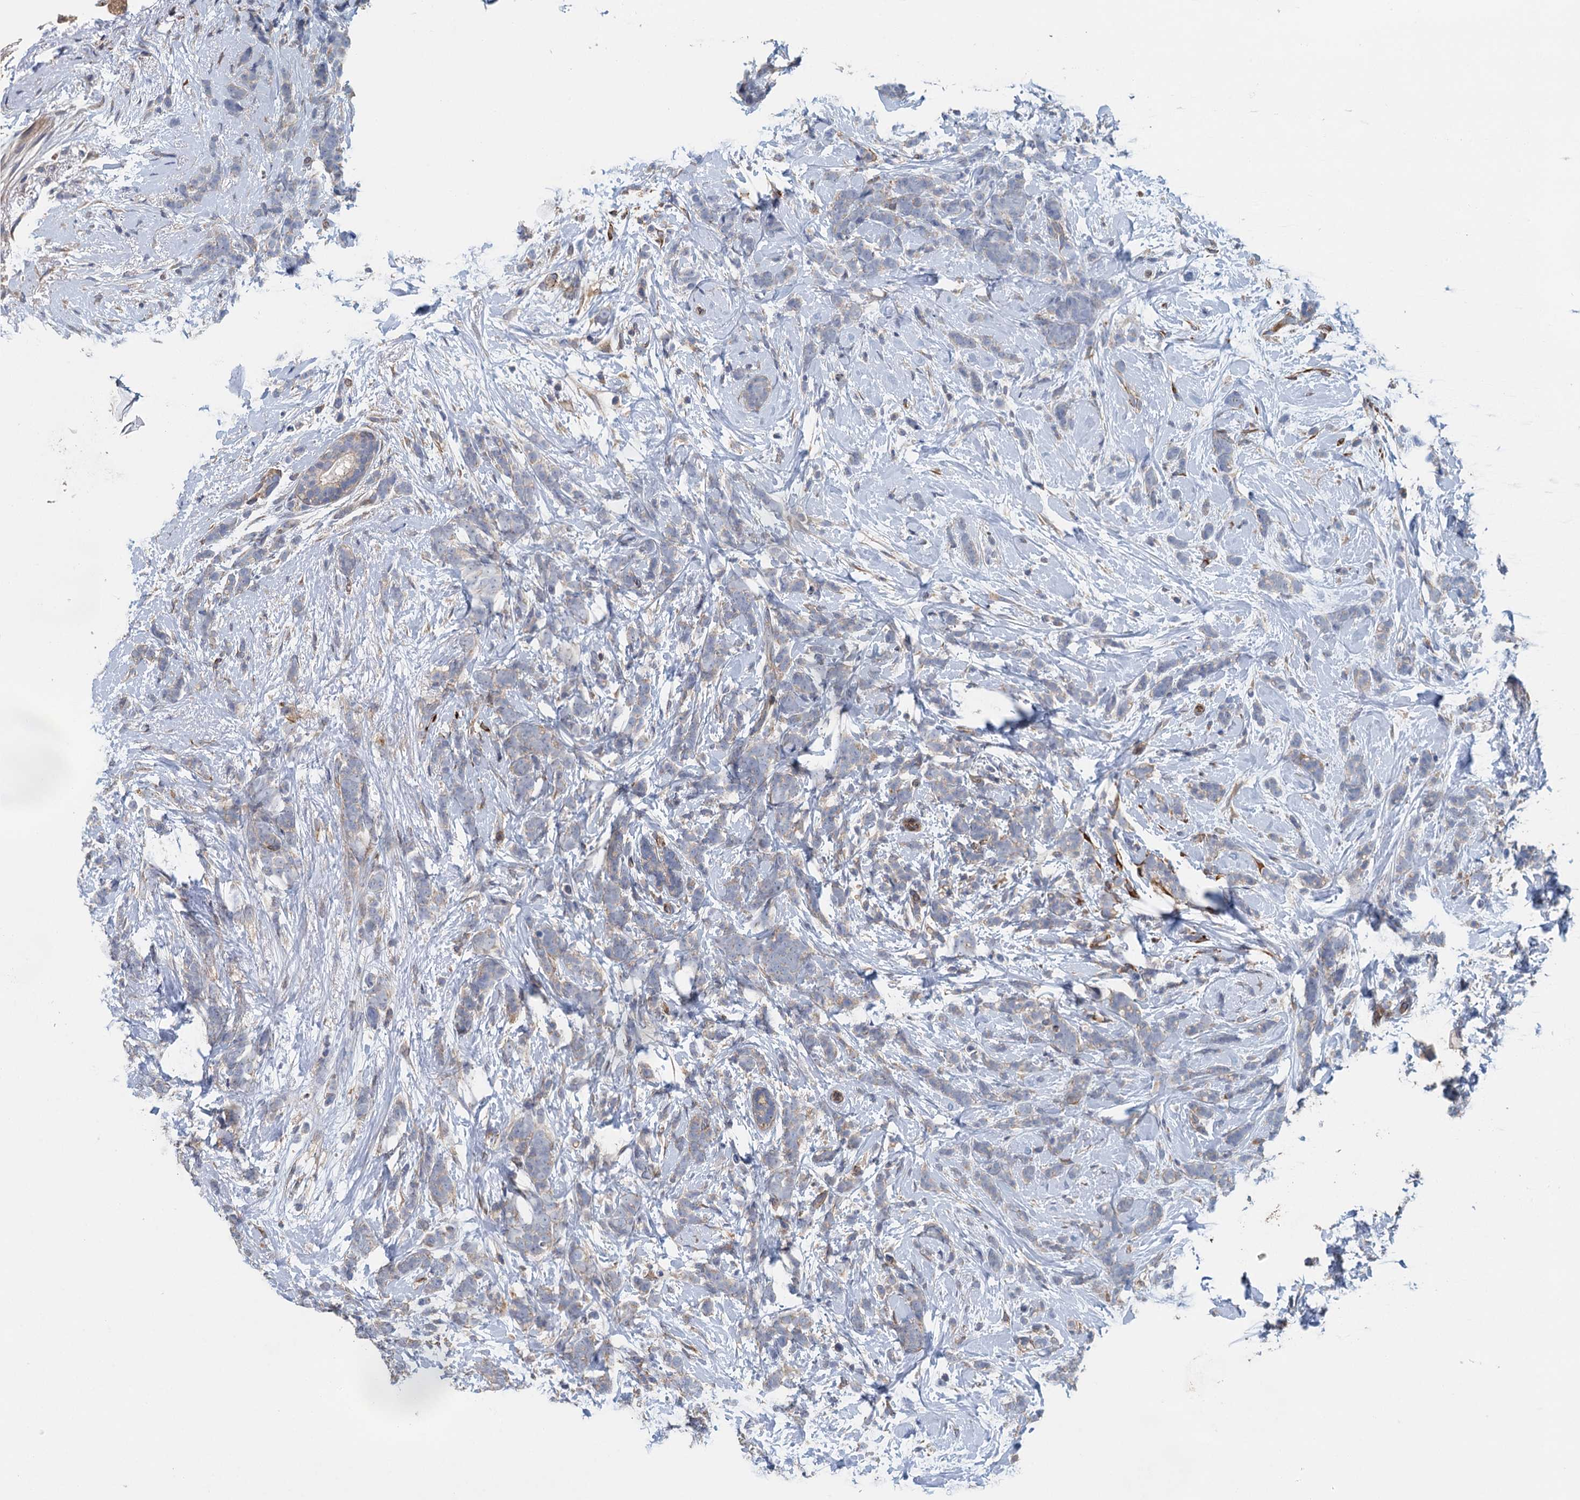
{"staining": {"intensity": "weak", "quantity": "<25%", "location": "cytoplasmic/membranous"}, "tissue": "breast cancer", "cell_type": "Tumor cells", "image_type": "cancer", "snomed": [{"axis": "morphology", "description": "Lobular carcinoma"}, {"axis": "topography", "description": "Breast"}], "caption": "Immunohistochemistry histopathology image of neoplastic tissue: breast lobular carcinoma stained with DAB exhibits no significant protein positivity in tumor cells.", "gene": "RSAD2", "patient": {"sex": "female", "age": 58}}